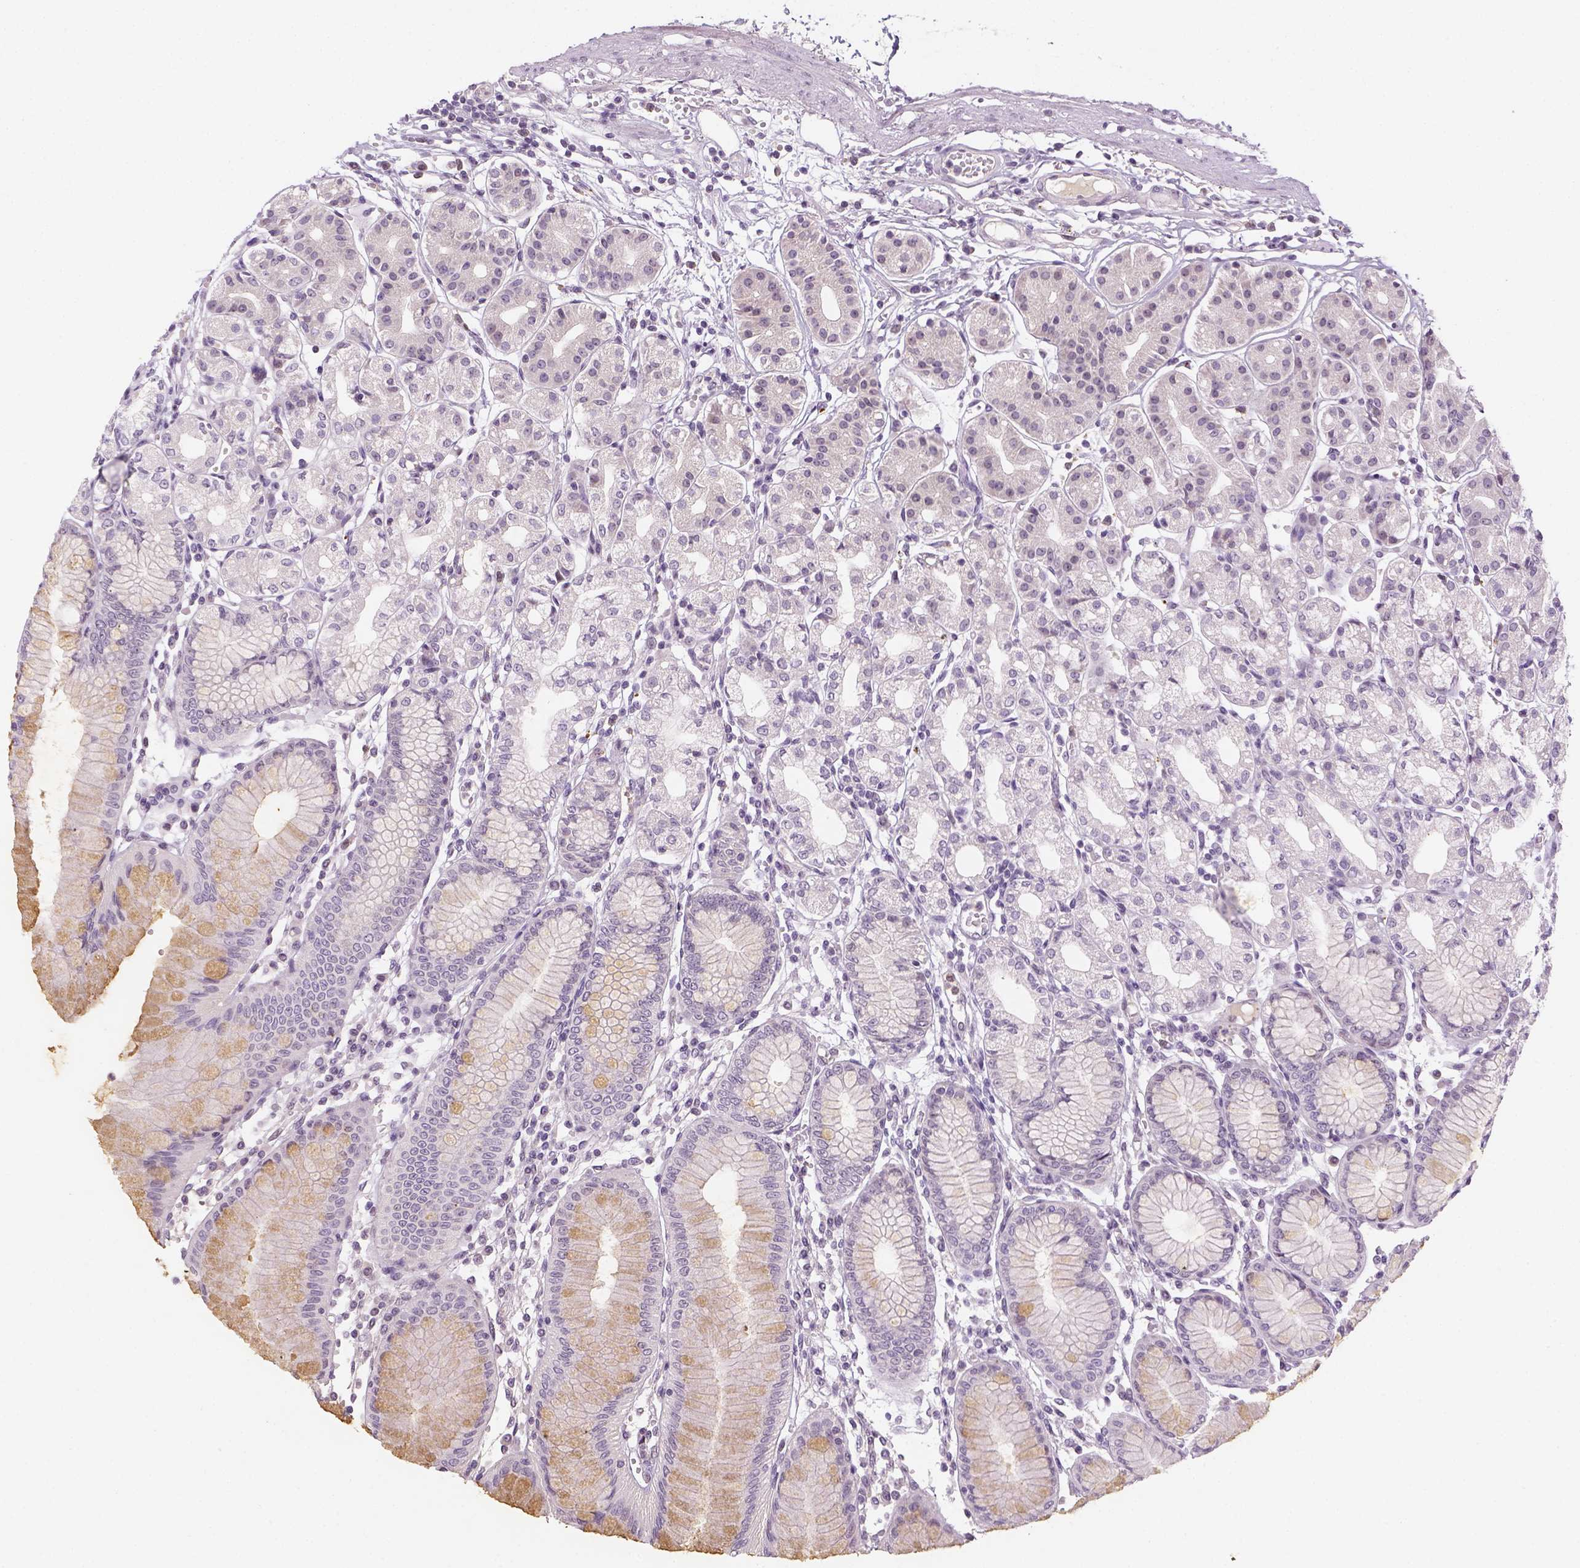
{"staining": {"intensity": "negative", "quantity": "none", "location": "none"}, "tissue": "stomach", "cell_type": "Glandular cells", "image_type": "normal", "snomed": [{"axis": "morphology", "description": "Normal tissue, NOS"}, {"axis": "topography", "description": "Skeletal muscle"}, {"axis": "topography", "description": "Stomach"}], "caption": "The IHC image has no significant staining in glandular cells of stomach.", "gene": "MAGEB3", "patient": {"sex": "female", "age": 57}}